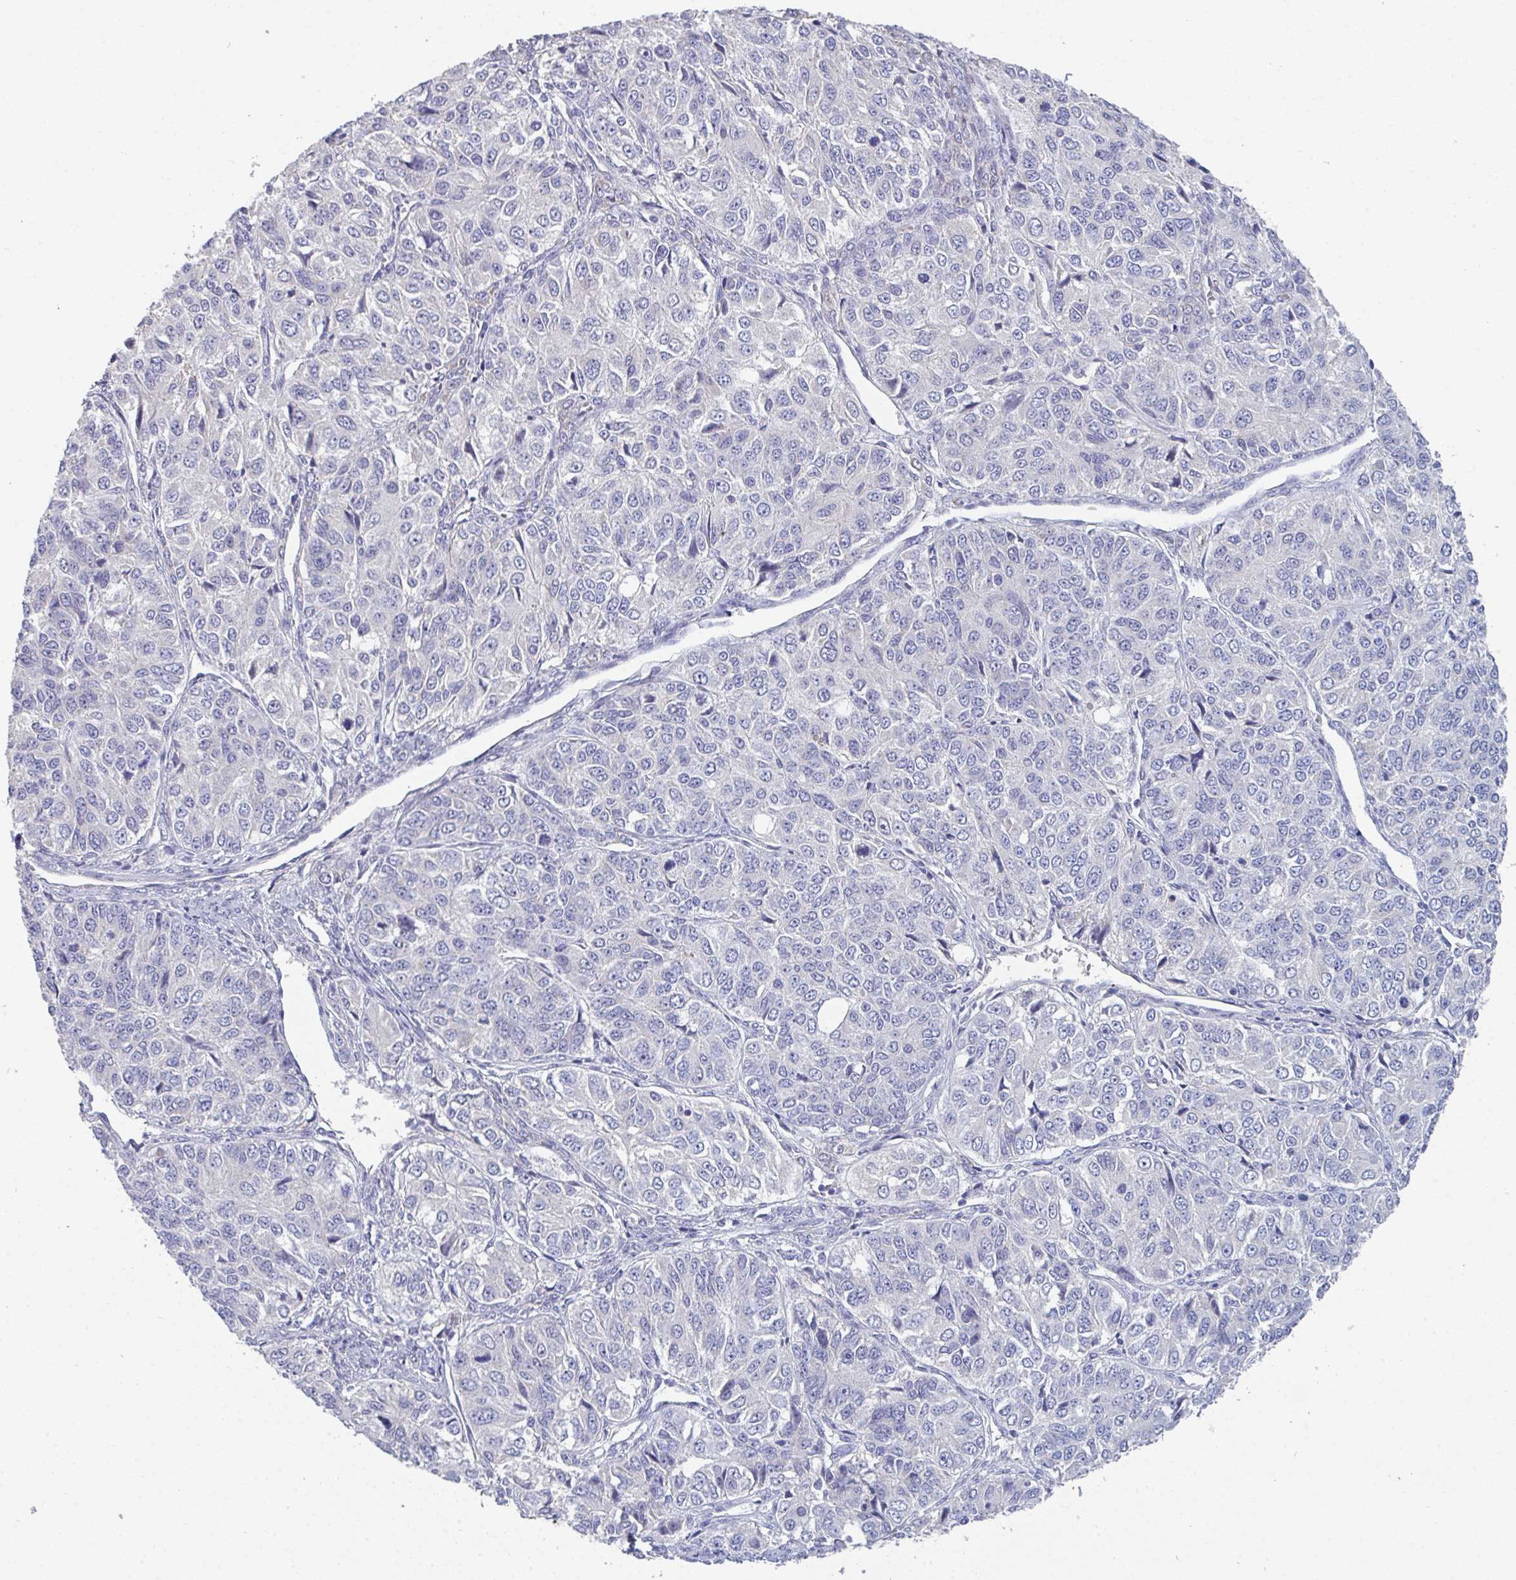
{"staining": {"intensity": "negative", "quantity": "none", "location": "none"}, "tissue": "ovarian cancer", "cell_type": "Tumor cells", "image_type": "cancer", "snomed": [{"axis": "morphology", "description": "Carcinoma, endometroid"}, {"axis": "topography", "description": "Ovary"}], "caption": "Image shows no significant protein staining in tumor cells of ovarian cancer (endometroid carcinoma).", "gene": "HGFAC", "patient": {"sex": "female", "age": 51}}